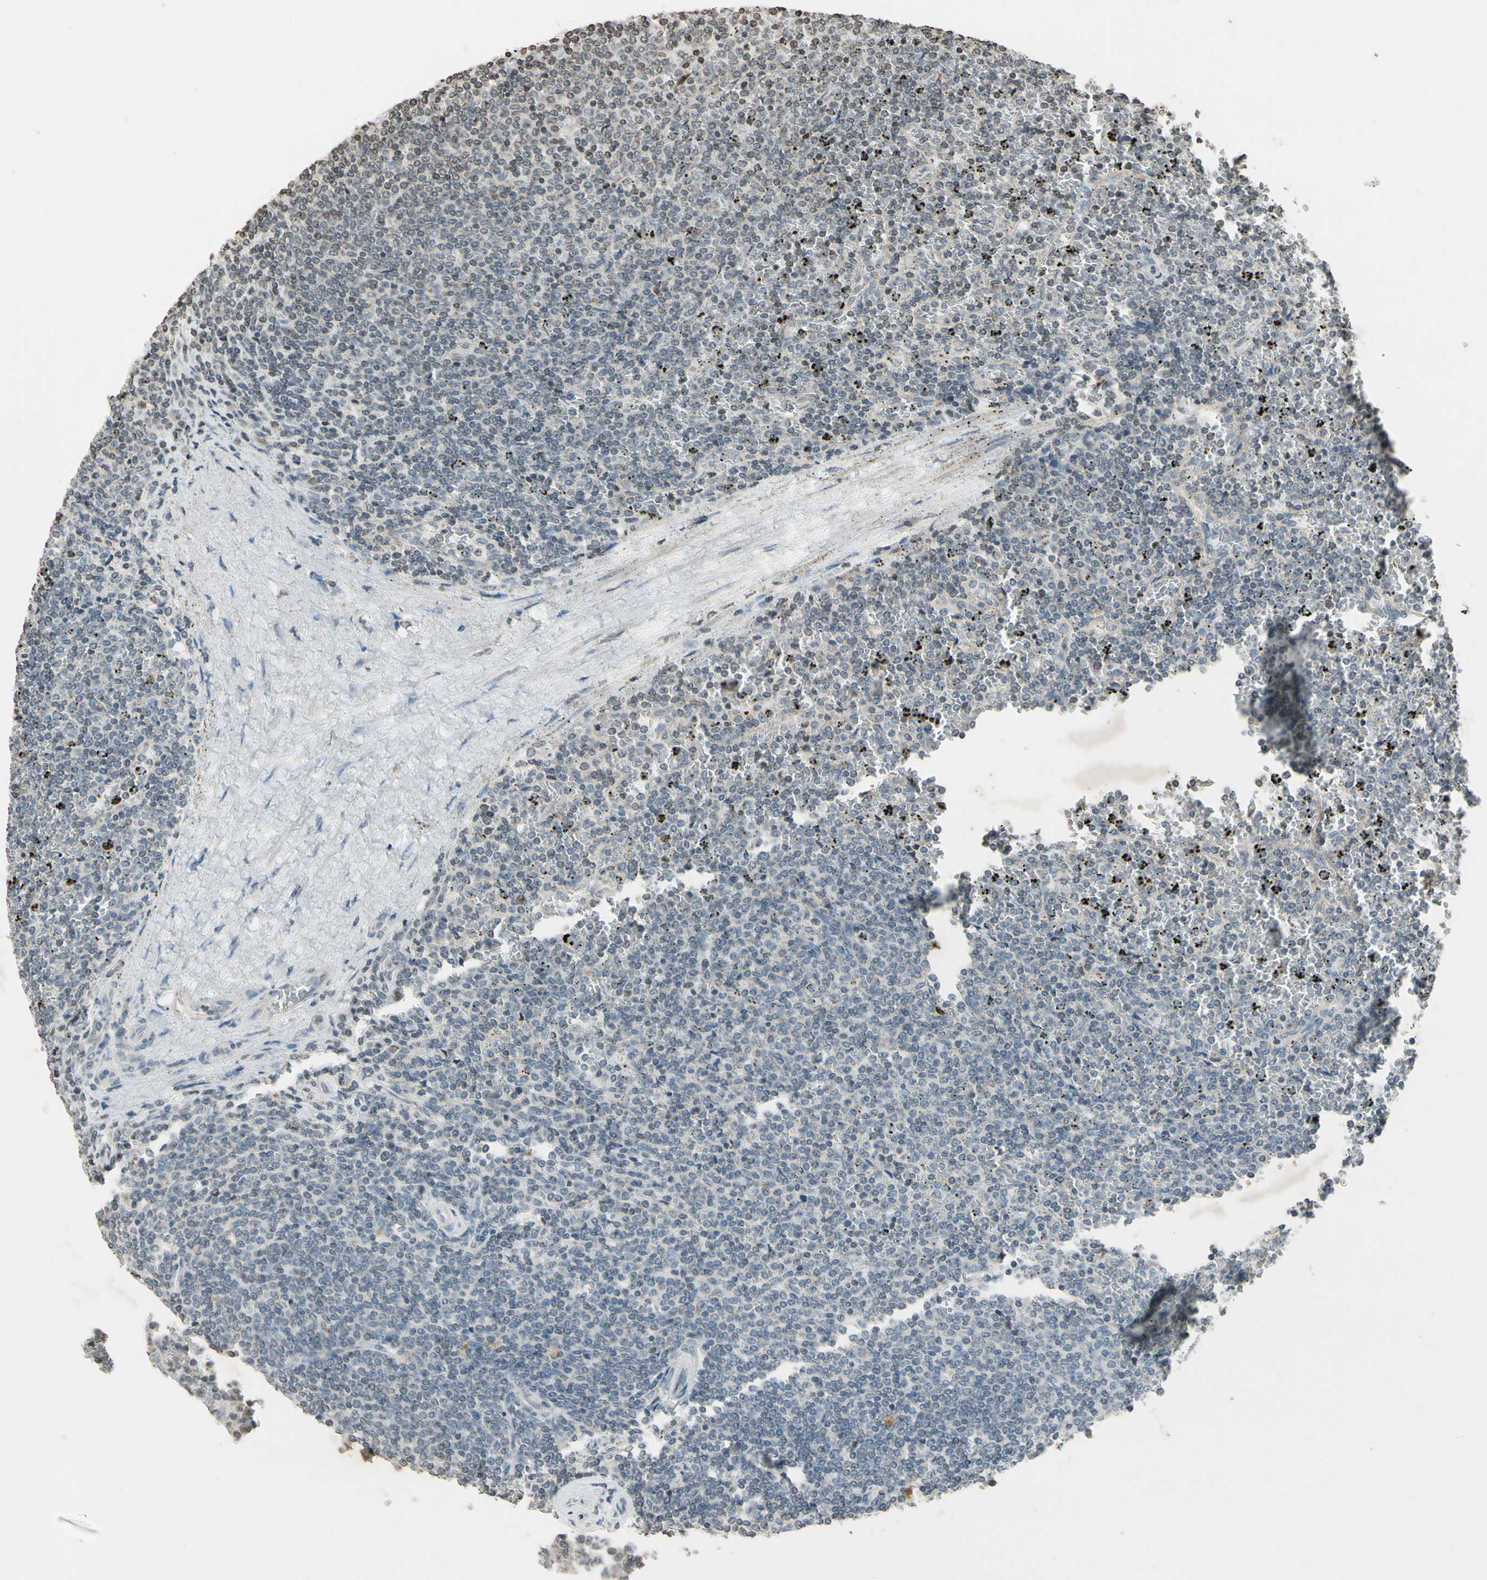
{"staining": {"intensity": "negative", "quantity": "none", "location": "none"}, "tissue": "lymphoma", "cell_type": "Tumor cells", "image_type": "cancer", "snomed": [{"axis": "morphology", "description": "Malignant lymphoma, non-Hodgkin's type, Low grade"}, {"axis": "topography", "description": "Spleen"}], "caption": "Immunohistochemical staining of lymphoma displays no significant staining in tumor cells. (Stains: DAB (3,3'-diaminobenzidine) immunohistochemistry (IHC) with hematoxylin counter stain, Microscopy: brightfield microscopy at high magnification).", "gene": "CLDN11", "patient": {"sex": "female", "age": 77}}